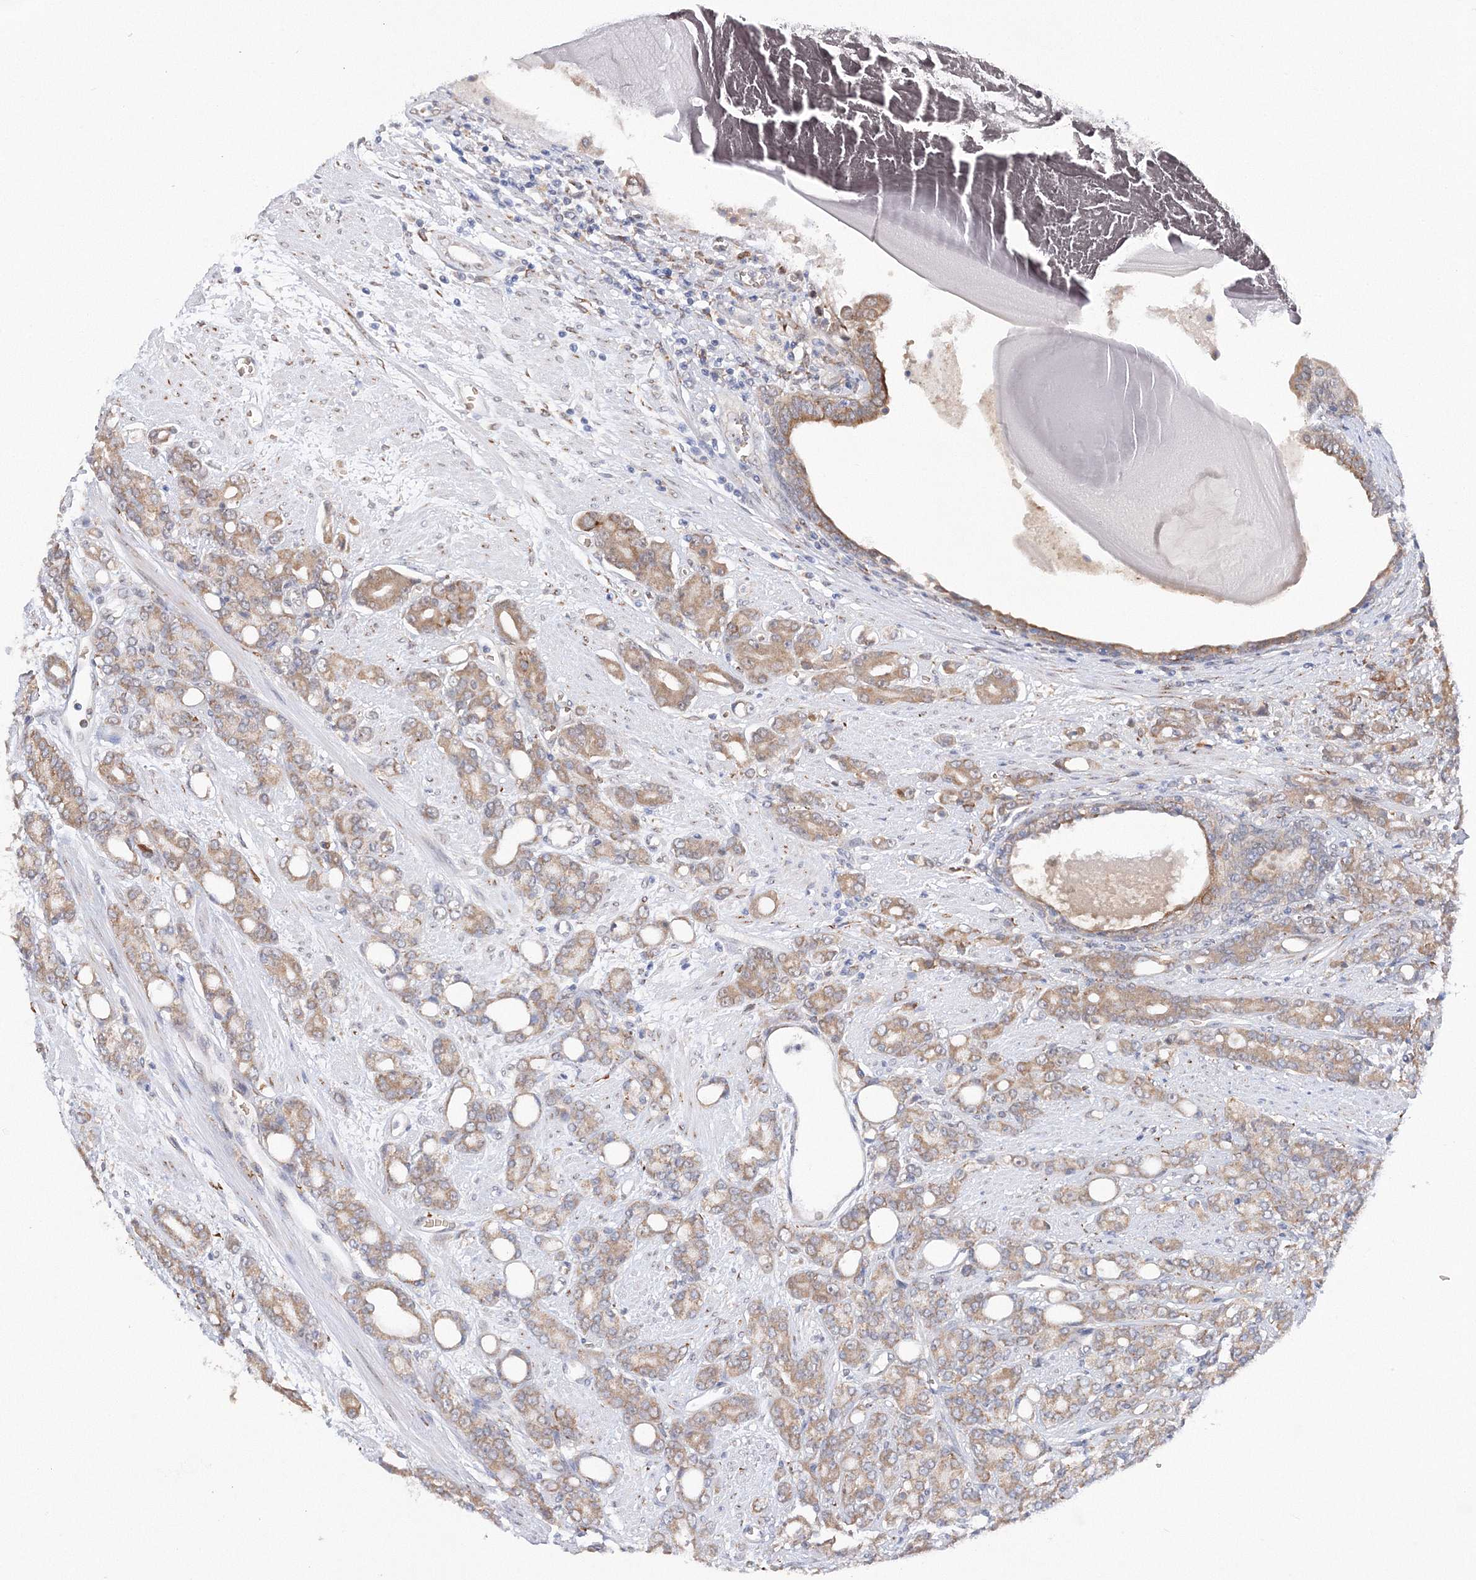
{"staining": {"intensity": "moderate", "quantity": "25%-75%", "location": "cytoplasmic/membranous"}, "tissue": "prostate cancer", "cell_type": "Tumor cells", "image_type": "cancer", "snomed": [{"axis": "morphology", "description": "Adenocarcinoma, High grade"}, {"axis": "topography", "description": "Prostate"}], "caption": "Prostate cancer (high-grade adenocarcinoma) stained with a brown dye exhibits moderate cytoplasmic/membranous positive staining in about 25%-75% of tumor cells.", "gene": "DIS3L2", "patient": {"sex": "male", "age": 62}}